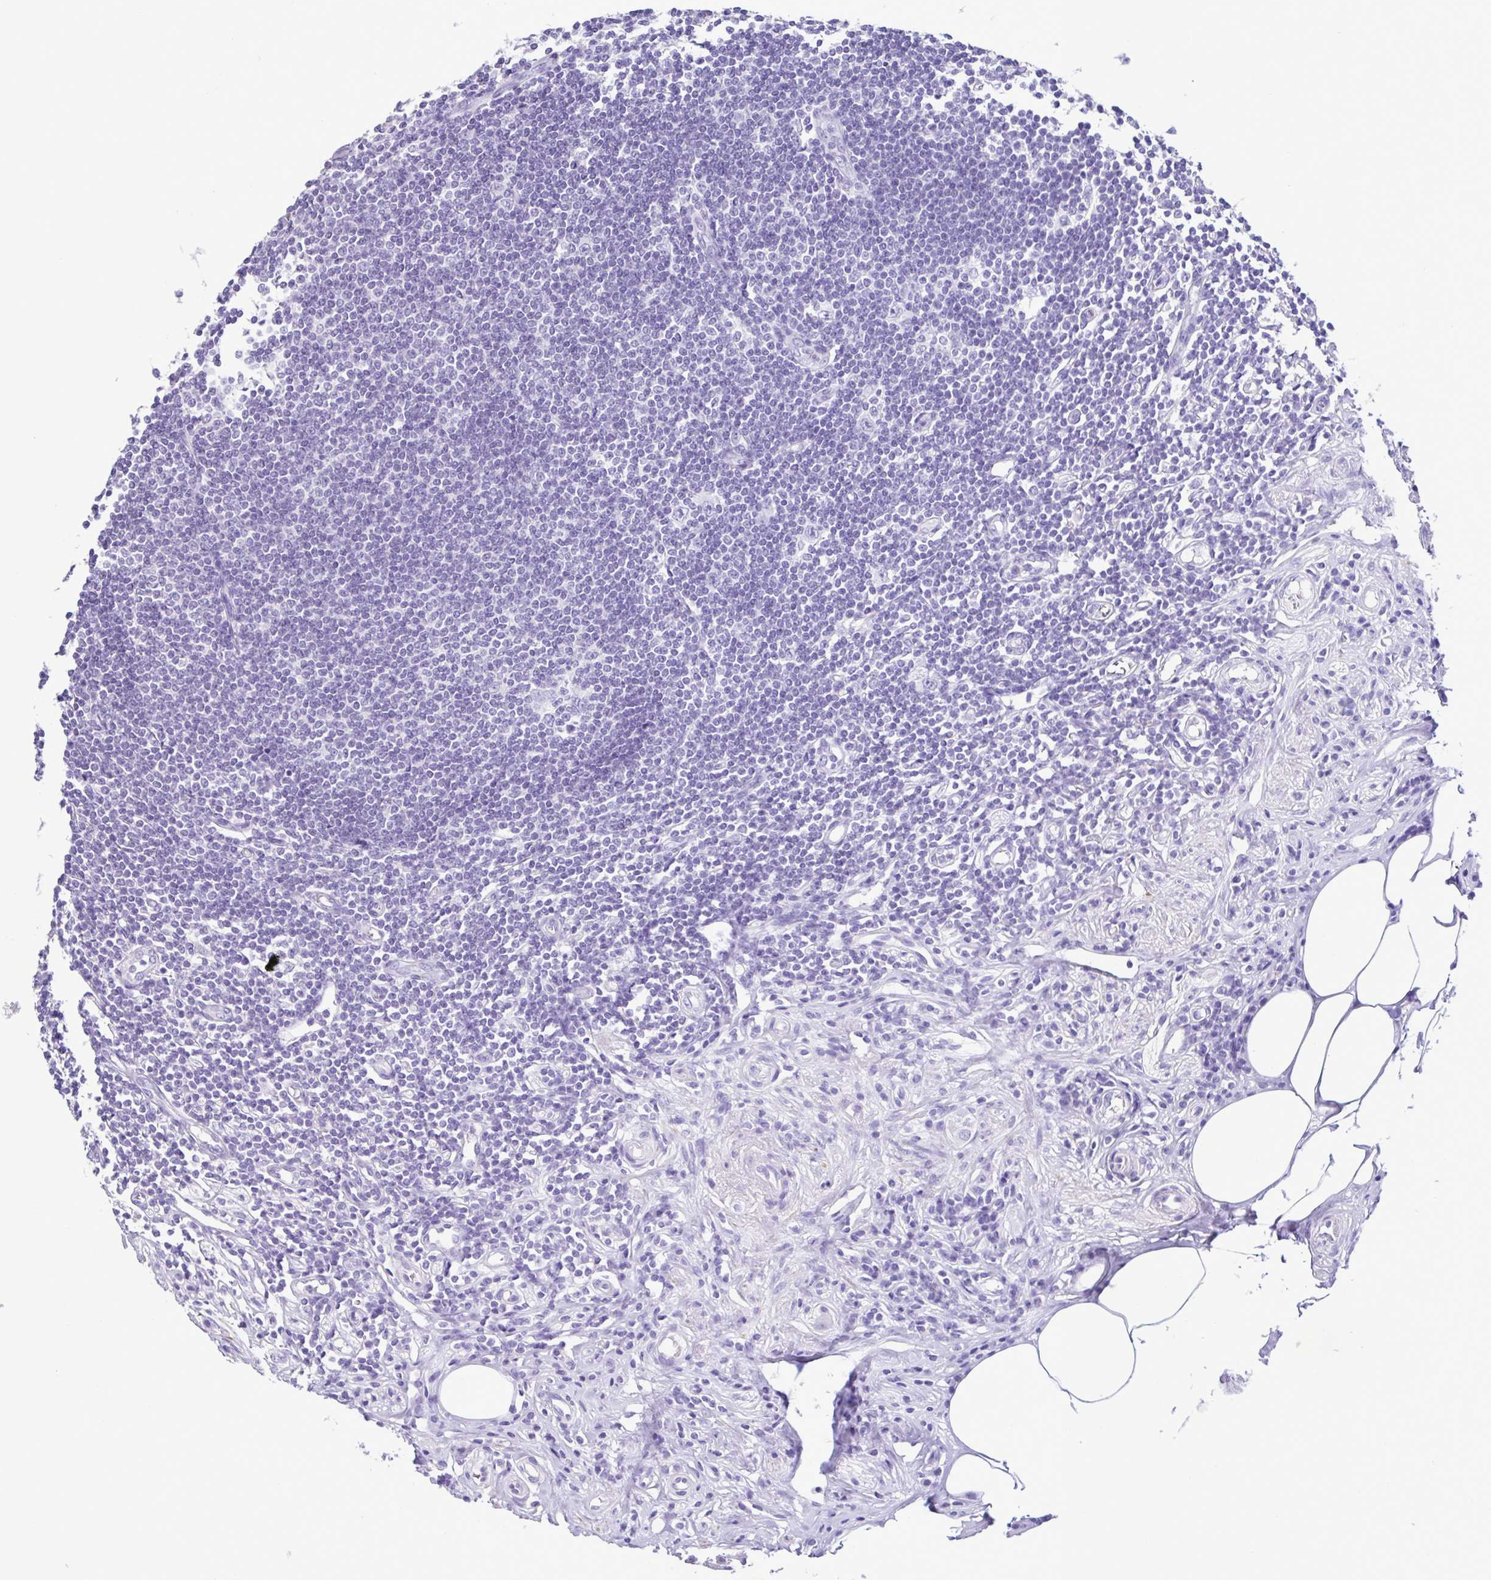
{"staining": {"intensity": "negative", "quantity": "none", "location": "none"}, "tissue": "appendix", "cell_type": "Glandular cells", "image_type": "normal", "snomed": [{"axis": "morphology", "description": "Normal tissue, NOS"}, {"axis": "topography", "description": "Appendix"}], "caption": "This photomicrograph is of normal appendix stained with immunohistochemistry (IHC) to label a protein in brown with the nuclei are counter-stained blue. There is no expression in glandular cells.", "gene": "CBY2", "patient": {"sex": "female", "age": 57}}